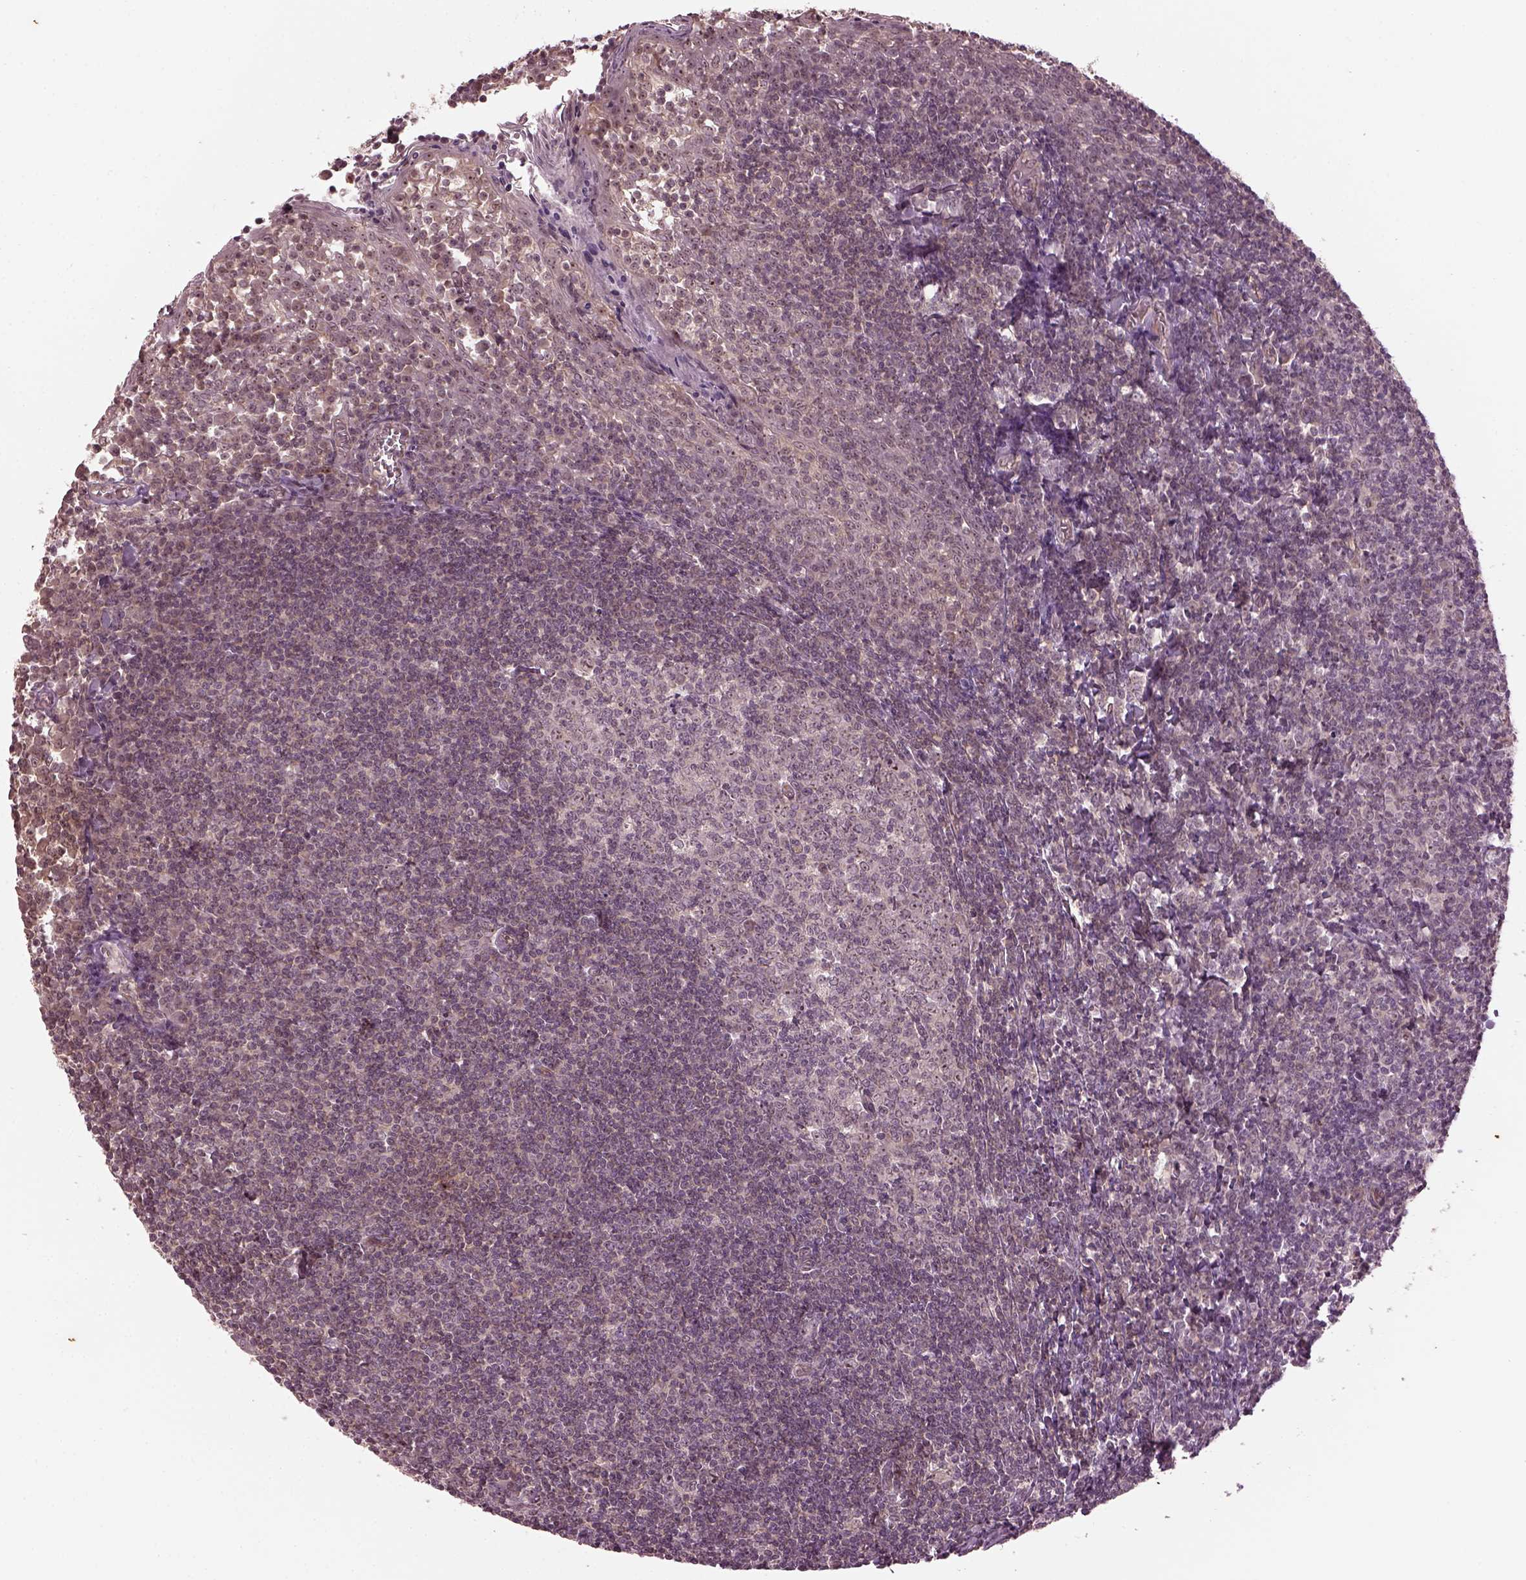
{"staining": {"intensity": "moderate", "quantity": "<25%", "location": "nuclear"}, "tissue": "tonsil", "cell_type": "Germinal center cells", "image_type": "normal", "snomed": [{"axis": "morphology", "description": "Normal tissue, NOS"}, {"axis": "topography", "description": "Tonsil"}], "caption": "Moderate nuclear protein expression is present in approximately <25% of germinal center cells in tonsil. (DAB IHC, brown staining for protein, blue staining for nuclei).", "gene": "GNRH1", "patient": {"sex": "female", "age": 12}}